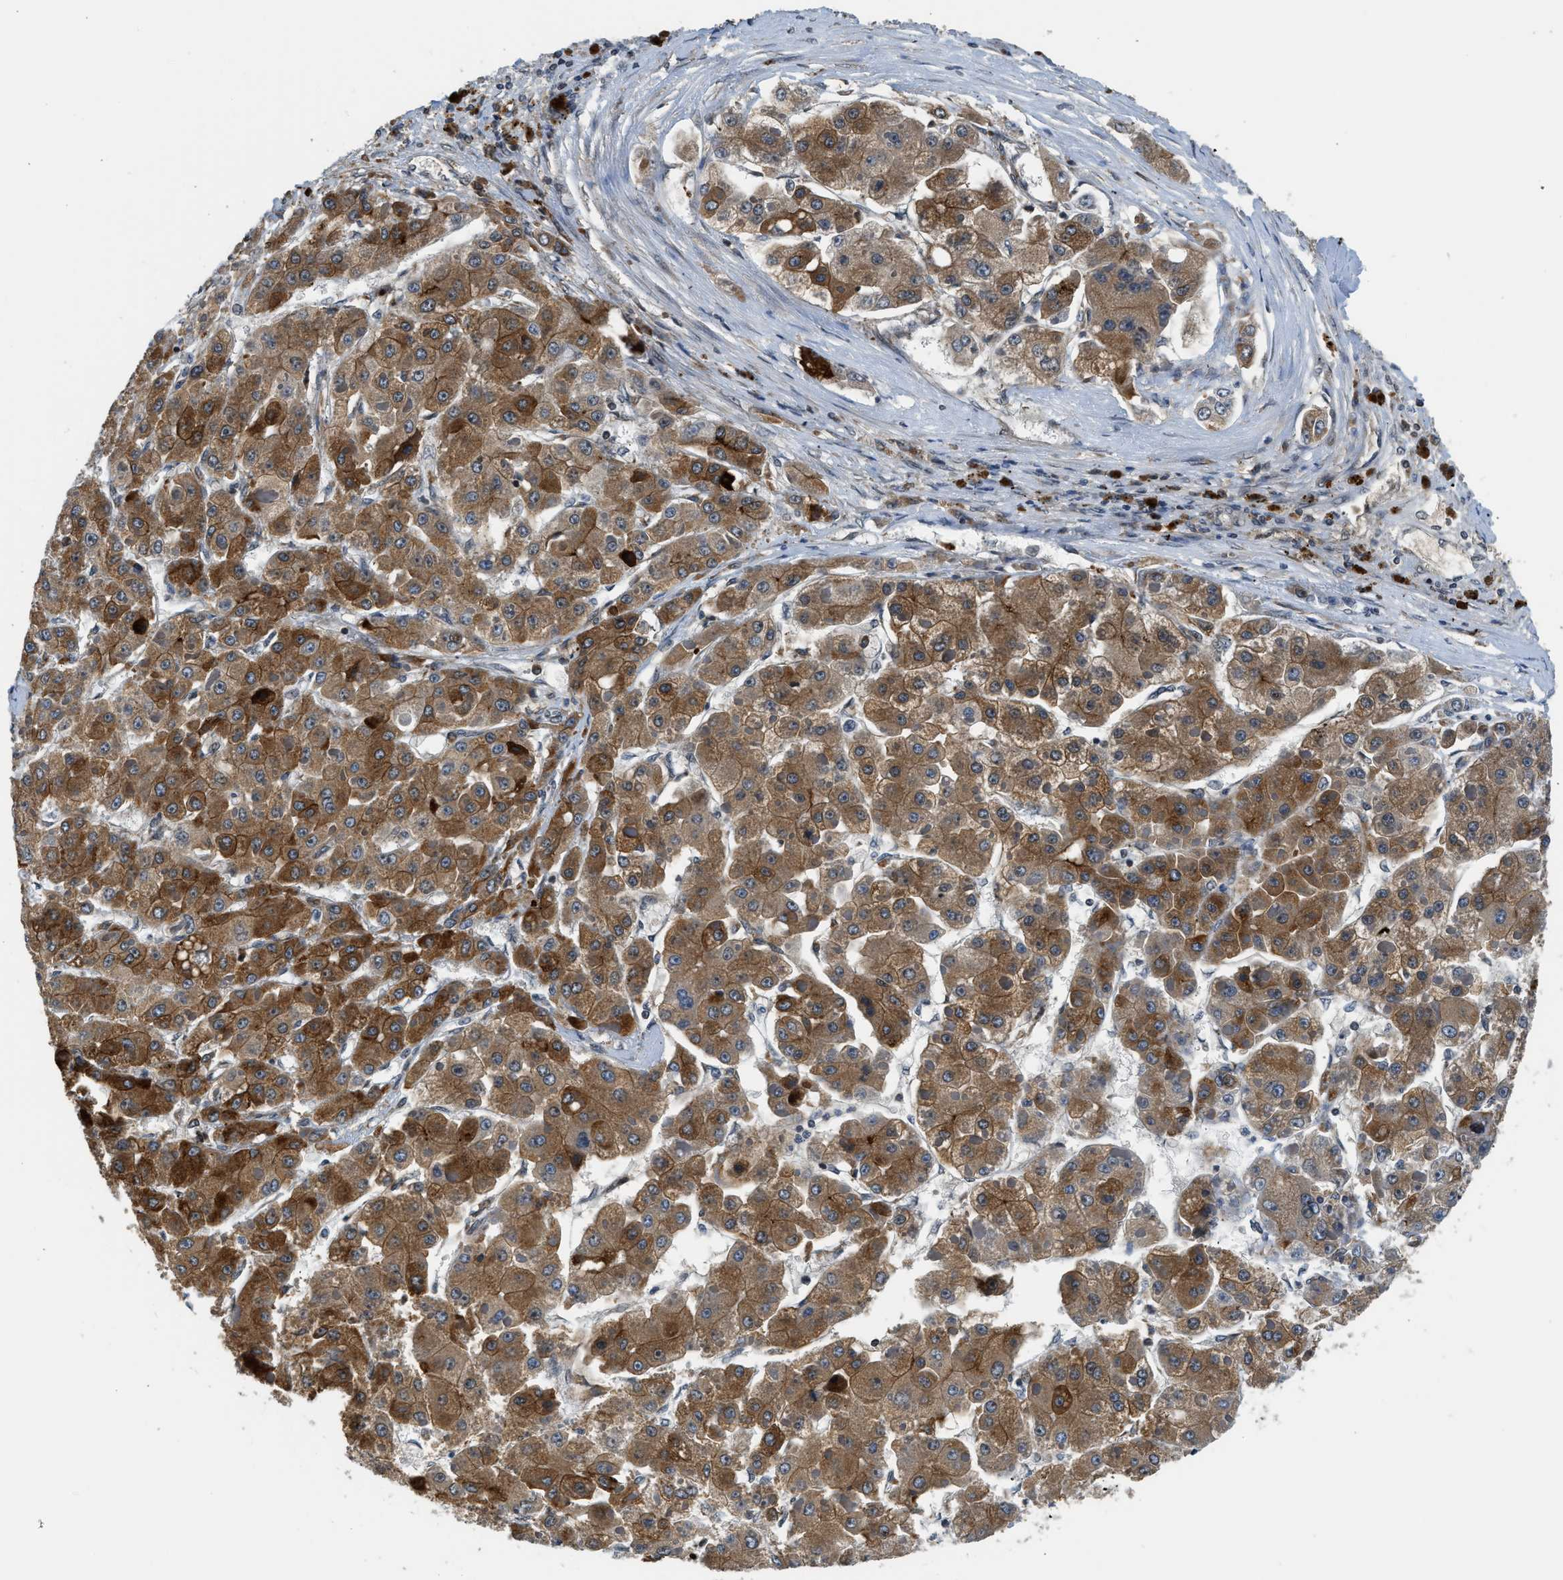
{"staining": {"intensity": "moderate", "quantity": ">75%", "location": "cytoplasmic/membranous"}, "tissue": "liver cancer", "cell_type": "Tumor cells", "image_type": "cancer", "snomed": [{"axis": "morphology", "description": "Carcinoma, Hepatocellular, NOS"}, {"axis": "topography", "description": "Liver"}], "caption": "Tumor cells exhibit medium levels of moderate cytoplasmic/membranous staining in approximately >75% of cells in human liver cancer. The protein of interest is stained brown, and the nuclei are stained in blue (DAB (3,3'-diaminobenzidine) IHC with brightfield microscopy, high magnification).", "gene": "RETREG3", "patient": {"sex": "female", "age": 73}}